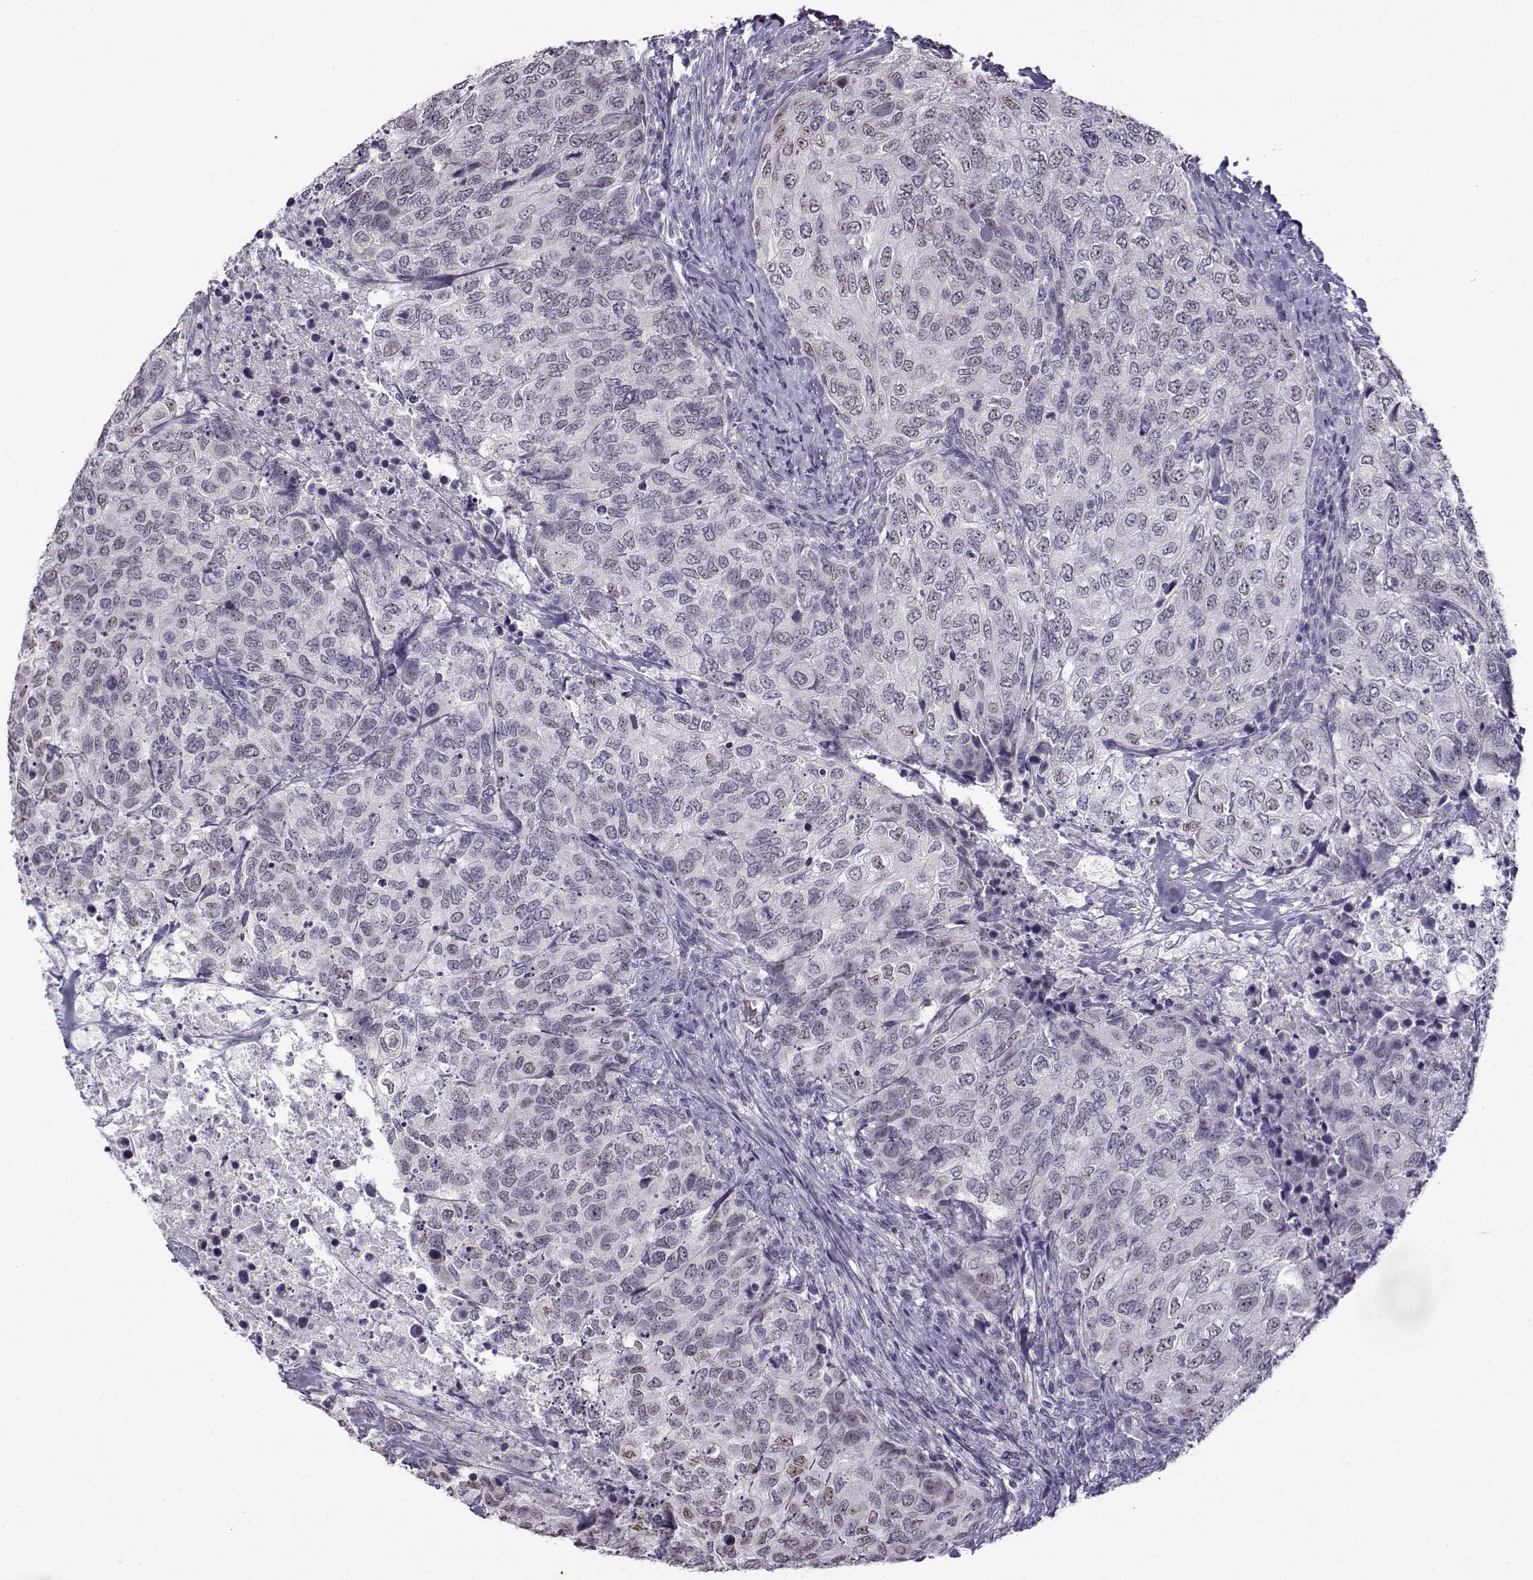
{"staining": {"intensity": "negative", "quantity": "none", "location": "none"}, "tissue": "urothelial cancer", "cell_type": "Tumor cells", "image_type": "cancer", "snomed": [{"axis": "morphology", "description": "Urothelial carcinoma, High grade"}, {"axis": "topography", "description": "Urinary bladder"}], "caption": "This is an IHC photomicrograph of human urothelial cancer. There is no staining in tumor cells.", "gene": "TEX55", "patient": {"sex": "female", "age": 78}}